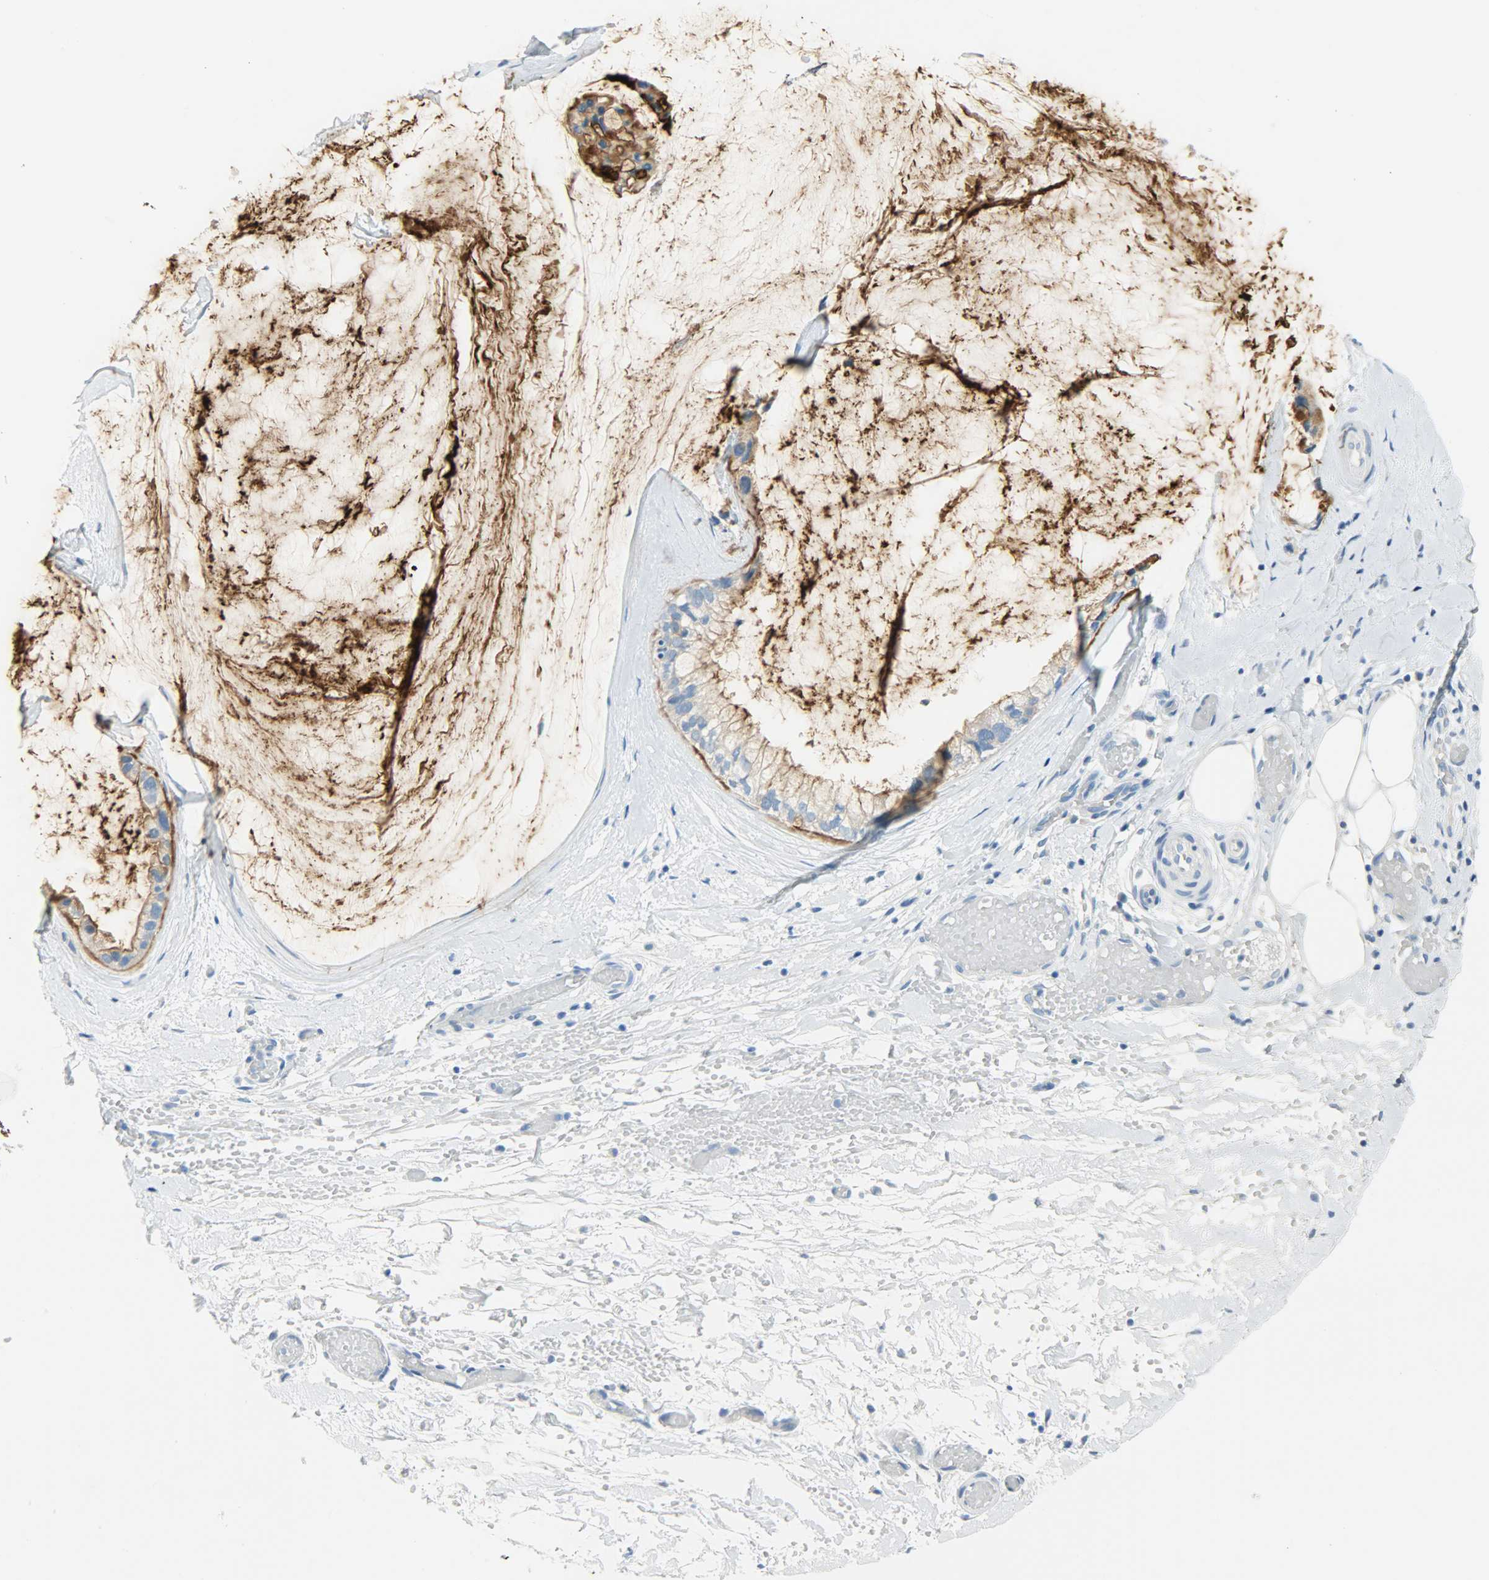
{"staining": {"intensity": "strong", "quantity": ">75%", "location": "cytoplasmic/membranous"}, "tissue": "ovarian cancer", "cell_type": "Tumor cells", "image_type": "cancer", "snomed": [{"axis": "morphology", "description": "Cystadenocarcinoma, mucinous, NOS"}, {"axis": "topography", "description": "Ovary"}], "caption": "This is a photomicrograph of immunohistochemistry staining of ovarian cancer (mucinous cystadenocarcinoma), which shows strong expression in the cytoplasmic/membranous of tumor cells.", "gene": "PROM1", "patient": {"sex": "female", "age": 39}}